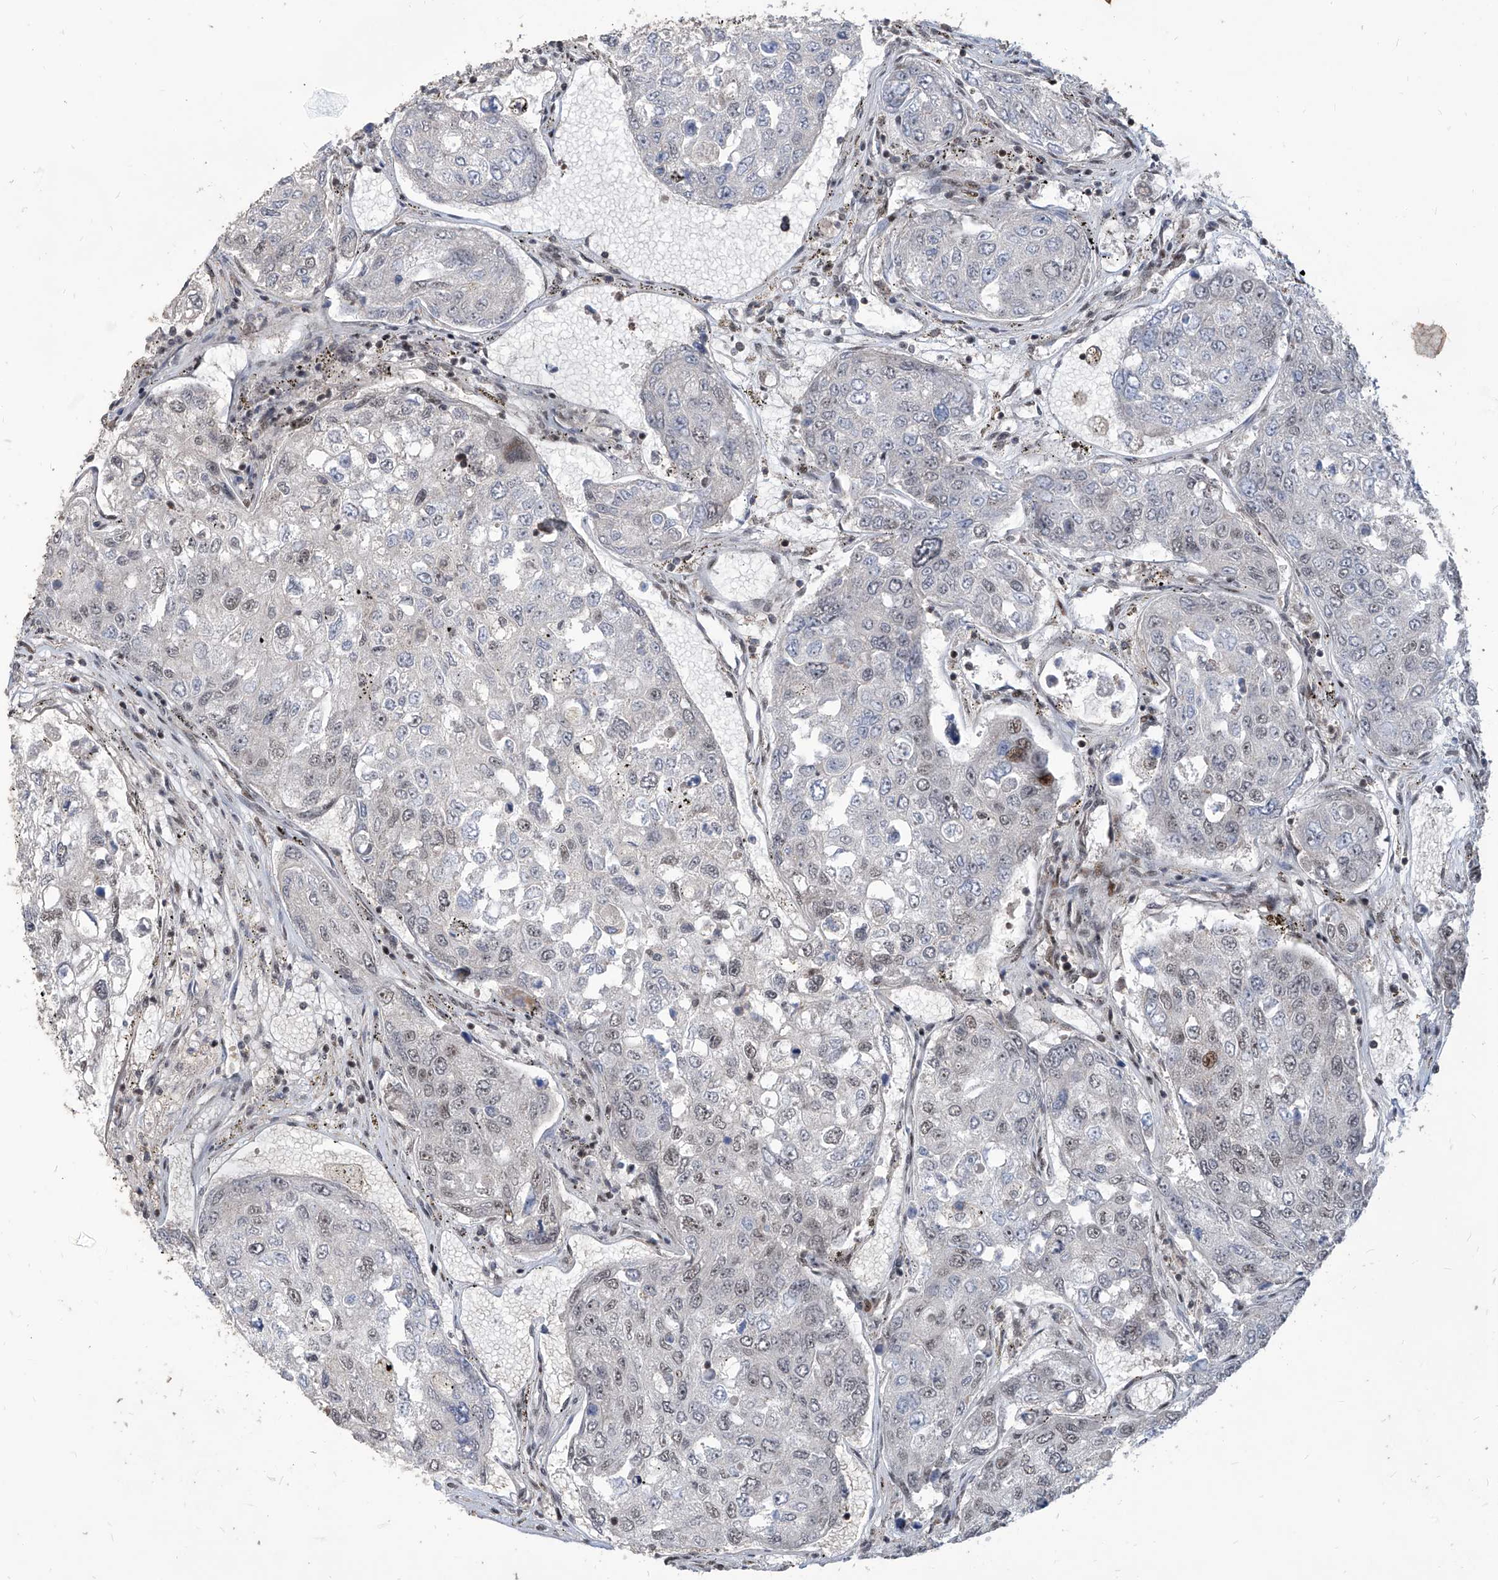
{"staining": {"intensity": "moderate", "quantity": "<25%", "location": "nuclear"}, "tissue": "urothelial cancer", "cell_type": "Tumor cells", "image_type": "cancer", "snomed": [{"axis": "morphology", "description": "Urothelial carcinoma, High grade"}, {"axis": "topography", "description": "Lymph node"}, {"axis": "topography", "description": "Urinary bladder"}], "caption": "Immunohistochemistry (IHC) (DAB) staining of high-grade urothelial carcinoma reveals moderate nuclear protein expression in approximately <25% of tumor cells.", "gene": "IRF2", "patient": {"sex": "male", "age": 51}}